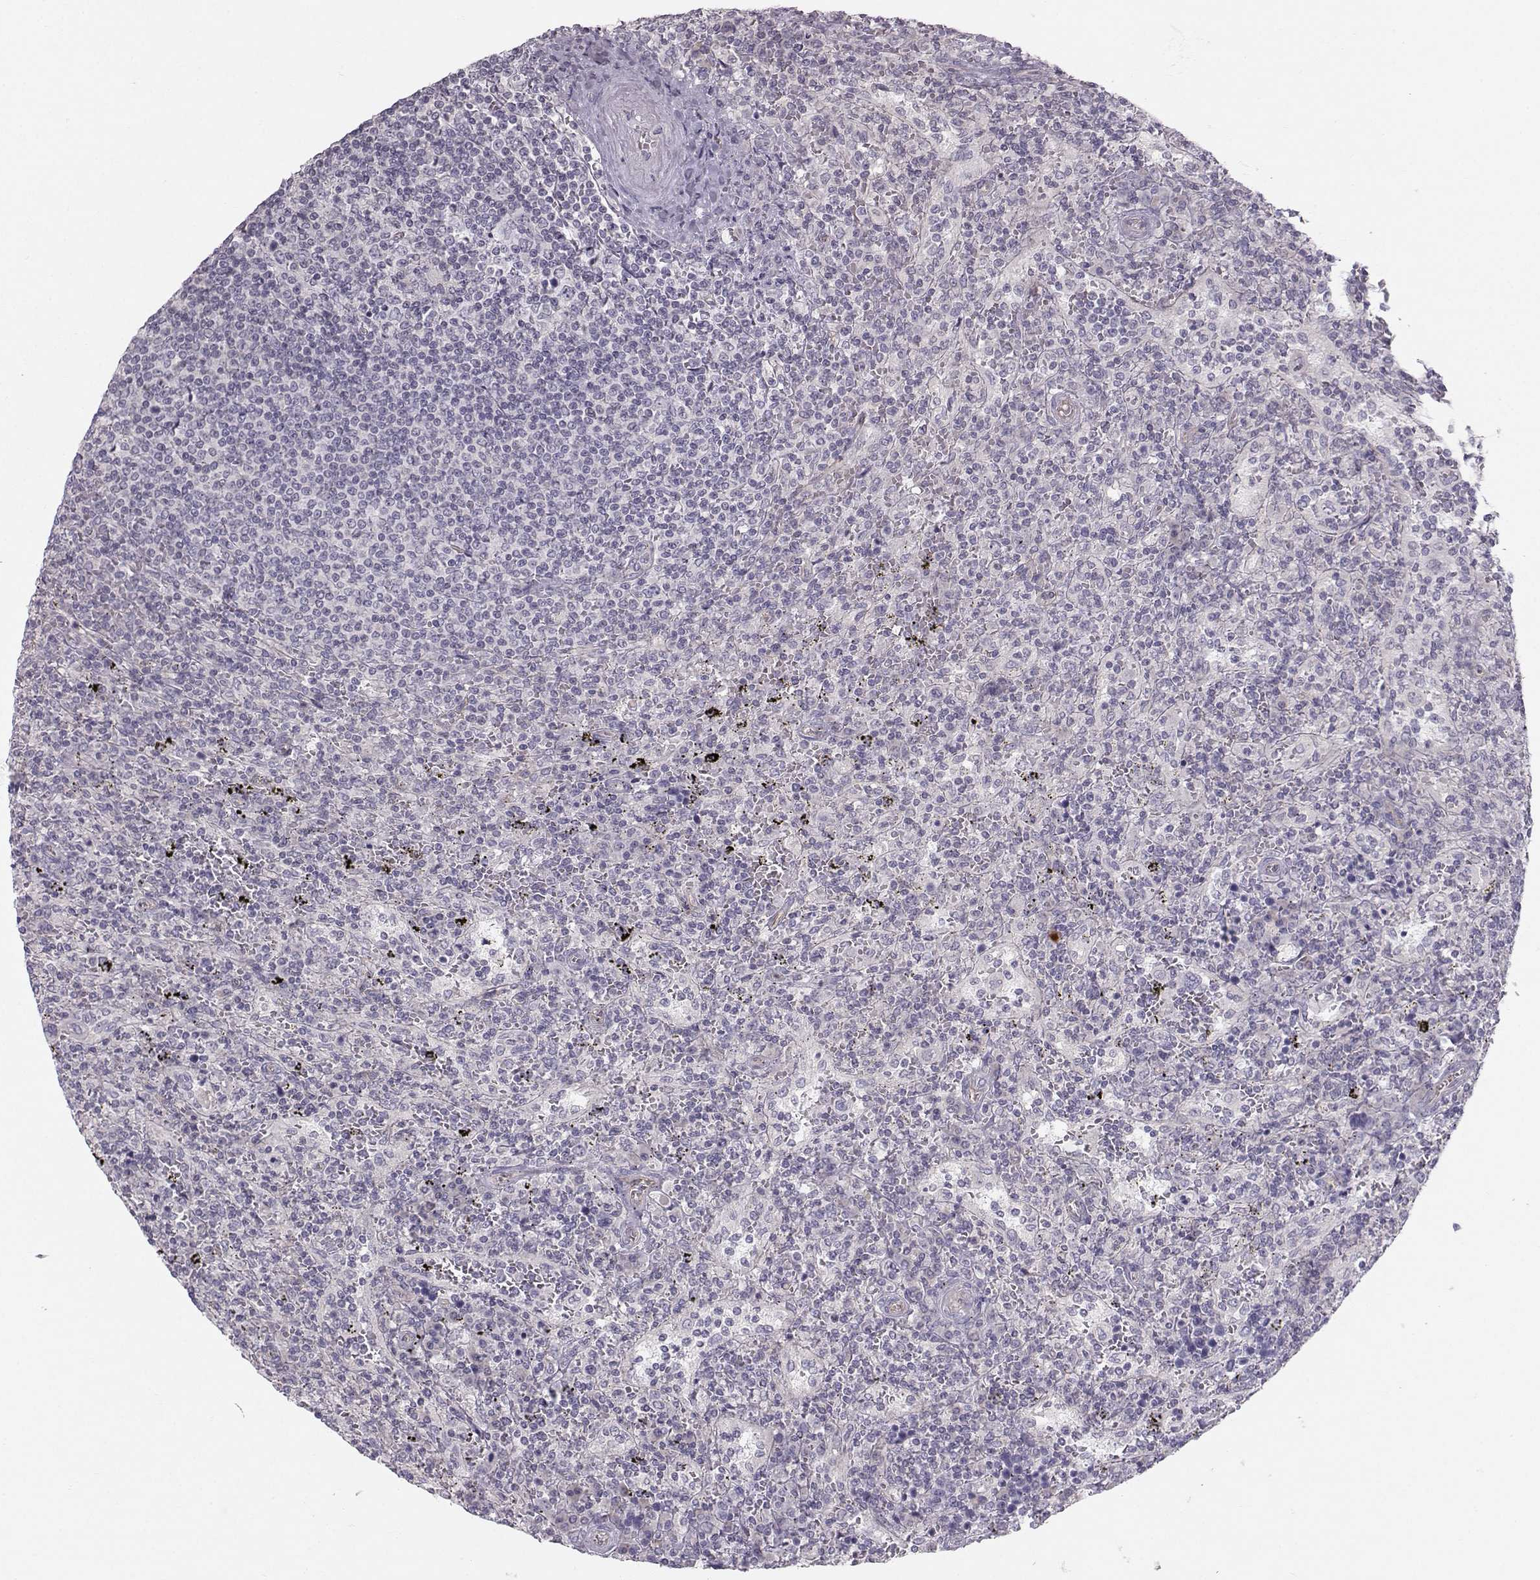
{"staining": {"intensity": "negative", "quantity": "none", "location": "none"}, "tissue": "lymphoma", "cell_type": "Tumor cells", "image_type": "cancer", "snomed": [{"axis": "morphology", "description": "Malignant lymphoma, non-Hodgkin's type, Low grade"}, {"axis": "topography", "description": "Spleen"}], "caption": "Low-grade malignant lymphoma, non-Hodgkin's type was stained to show a protein in brown. There is no significant staining in tumor cells.", "gene": "MAST1", "patient": {"sex": "male", "age": 62}}